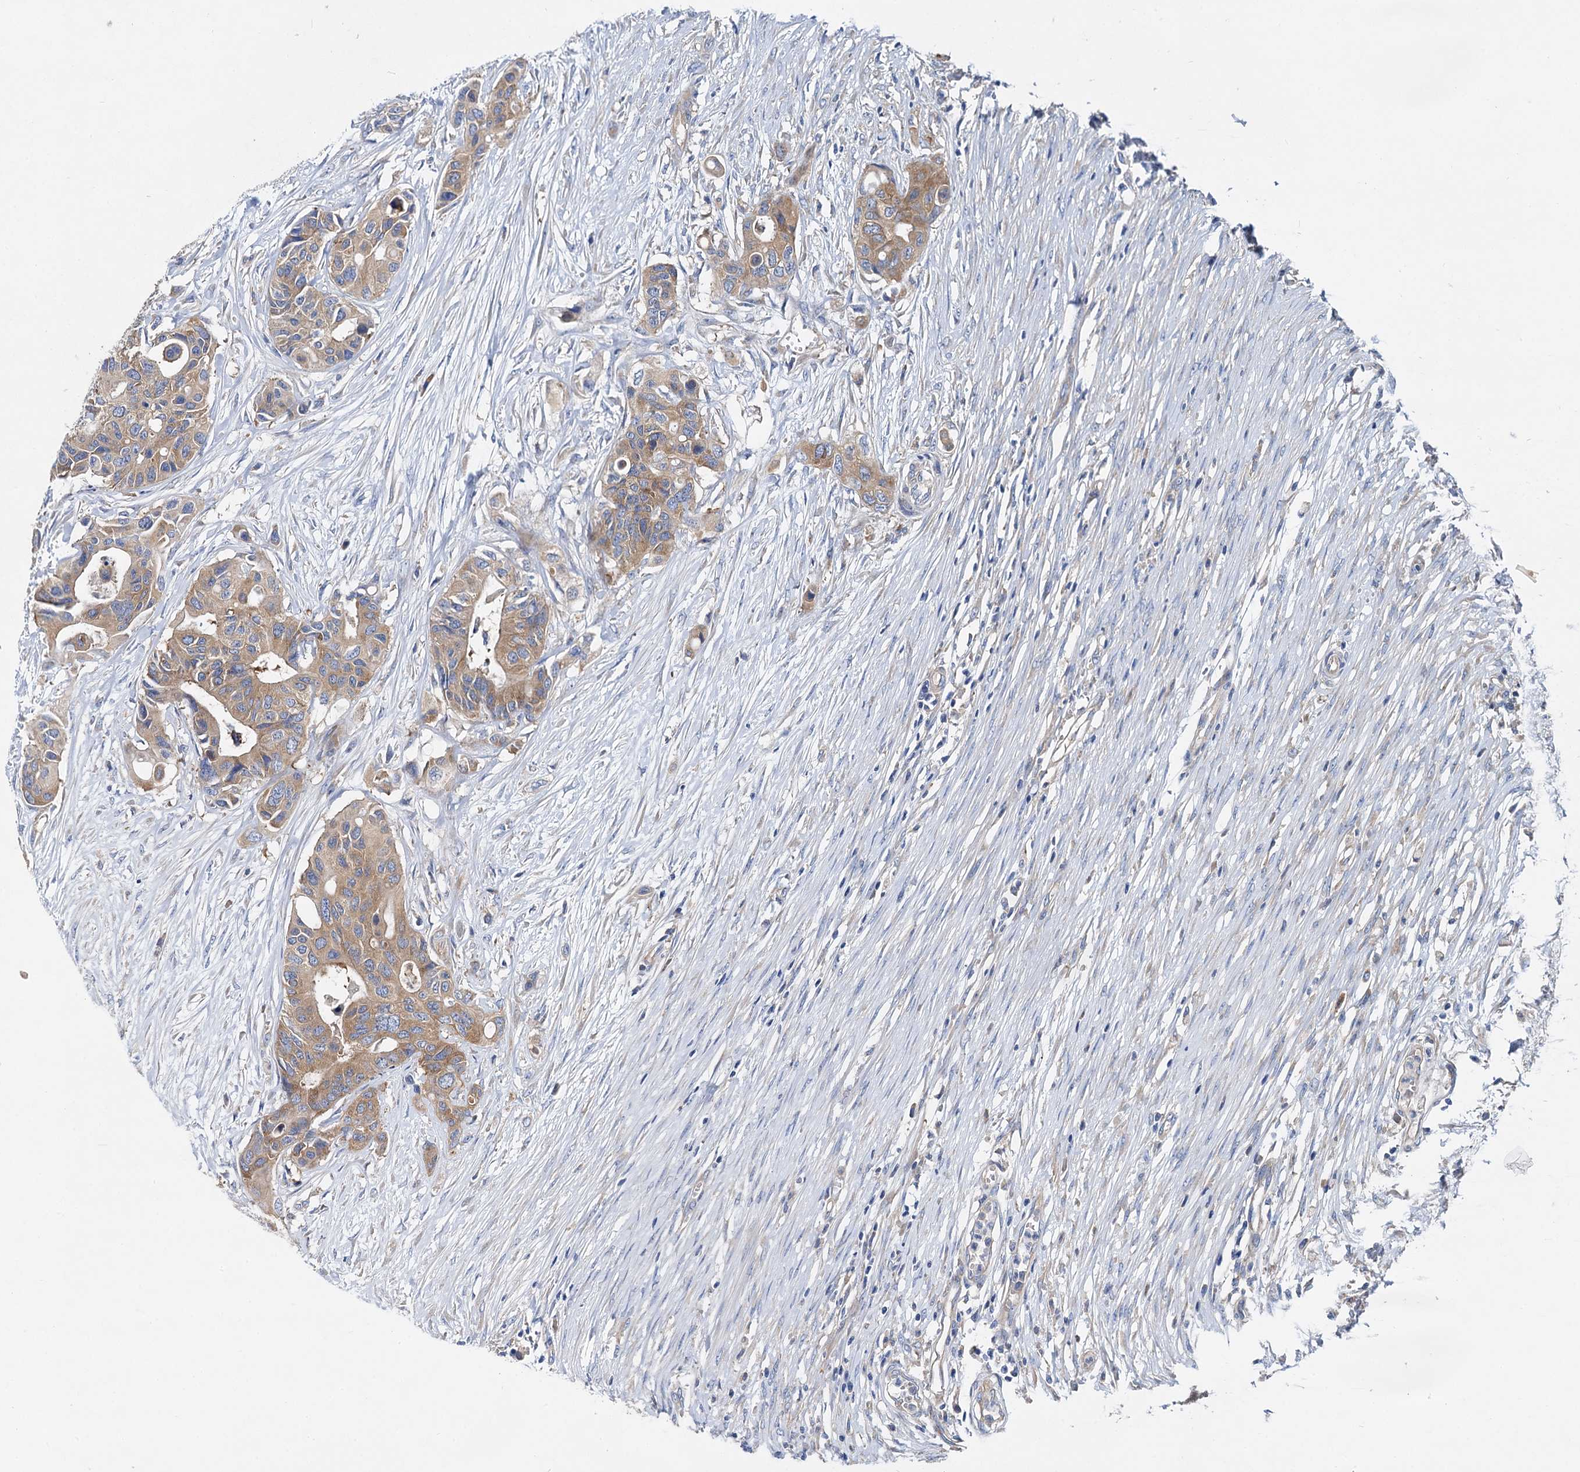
{"staining": {"intensity": "moderate", "quantity": ">75%", "location": "cytoplasmic/membranous"}, "tissue": "colorectal cancer", "cell_type": "Tumor cells", "image_type": "cancer", "snomed": [{"axis": "morphology", "description": "Adenocarcinoma, NOS"}, {"axis": "topography", "description": "Colon"}], "caption": "Adenocarcinoma (colorectal) stained with a brown dye displays moderate cytoplasmic/membranous positive staining in approximately >75% of tumor cells.", "gene": "QARS1", "patient": {"sex": "male", "age": 77}}